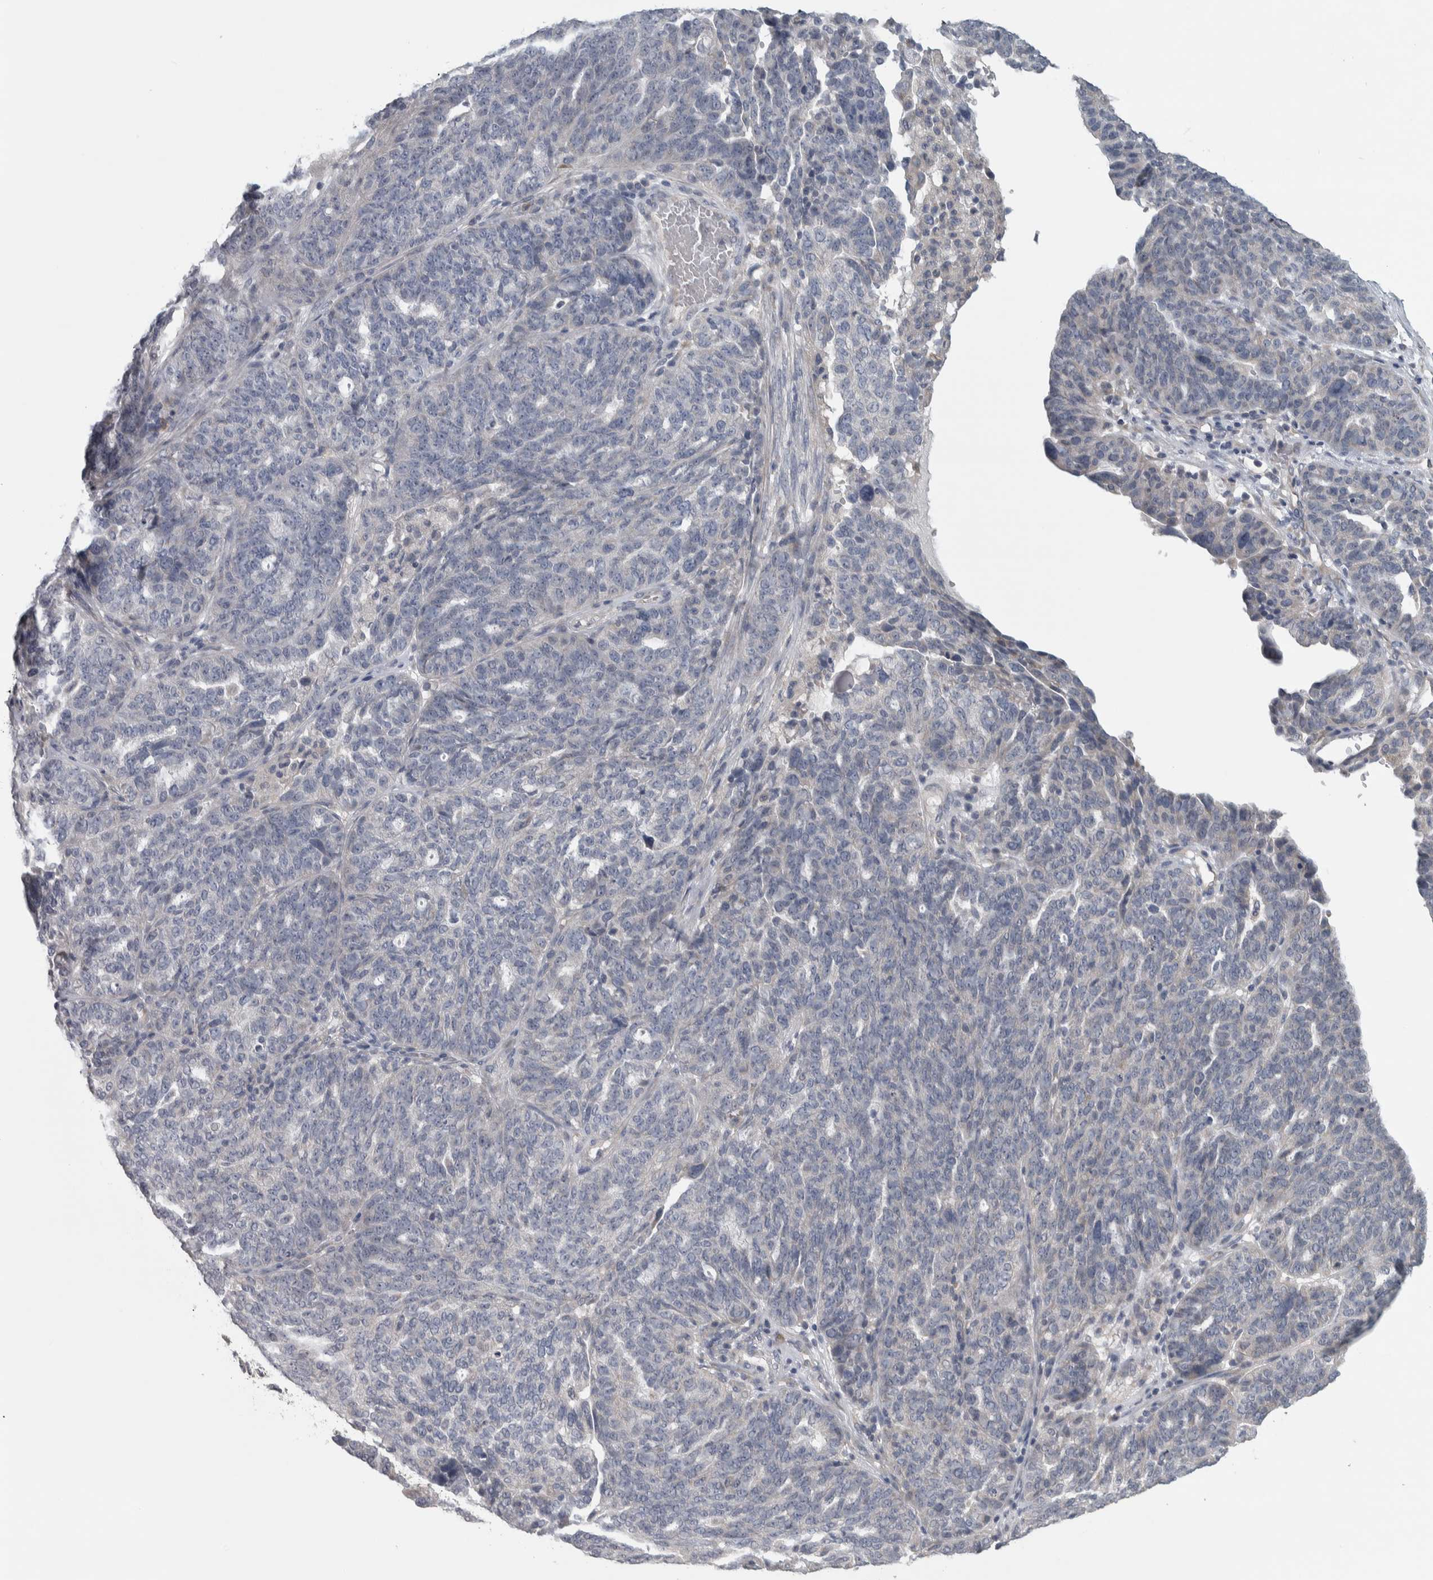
{"staining": {"intensity": "negative", "quantity": "none", "location": "none"}, "tissue": "ovarian cancer", "cell_type": "Tumor cells", "image_type": "cancer", "snomed": [{"axis": "morphology", "description": "Cystadenocarcinoma, serous, NOS"}, {"axis": "topography", "description": "Ovary"}], "caption": "Tumor cells show no significant protein positivity in ovarian cancer.", "gene": "SRP68", "patient": {"sex": "female", "age": 59}}